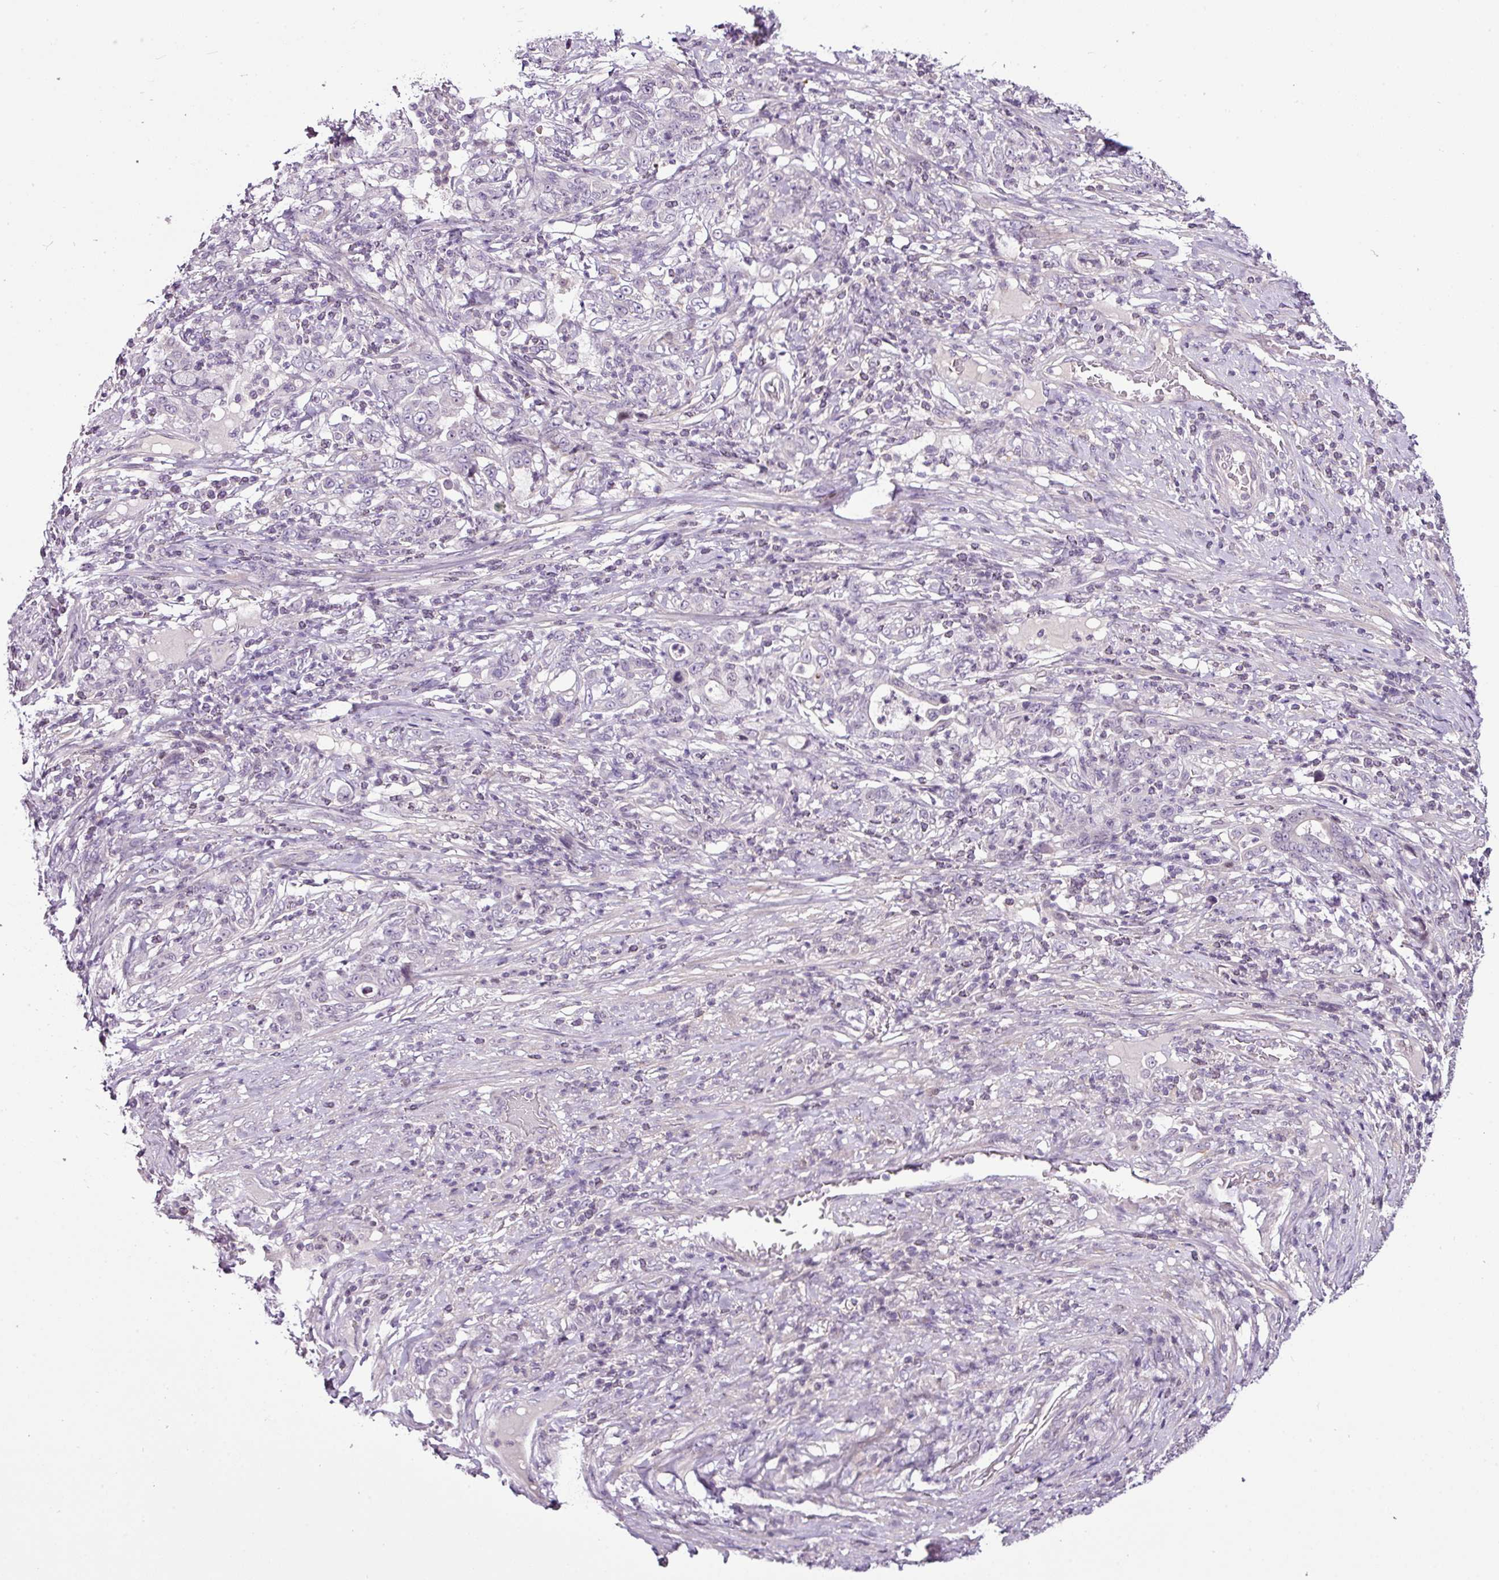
{"staining": {"intensity": "negative", "quantity": "none", "location": "none"}, "tissue": "stomach cancer", "cell_type": "Tumor cells", "image_type": "cancer", "snomed": [{"axis": "morphology", "description": "Adenocarcinoma, NOS"}, {"axis": "topography", "description": "Stomach"}], "caption": "High power microscopy image of an immunohistochemistry photomicrograph of stomach cancer (adenocarcinoma), revealing no significant expression in tumor cells. (DAB (3,3'-diaminobenzidine) IHC with hematoxylin counter stain).", "gene": "TEX30", "patient": {"sex": "female", "age": 79}}